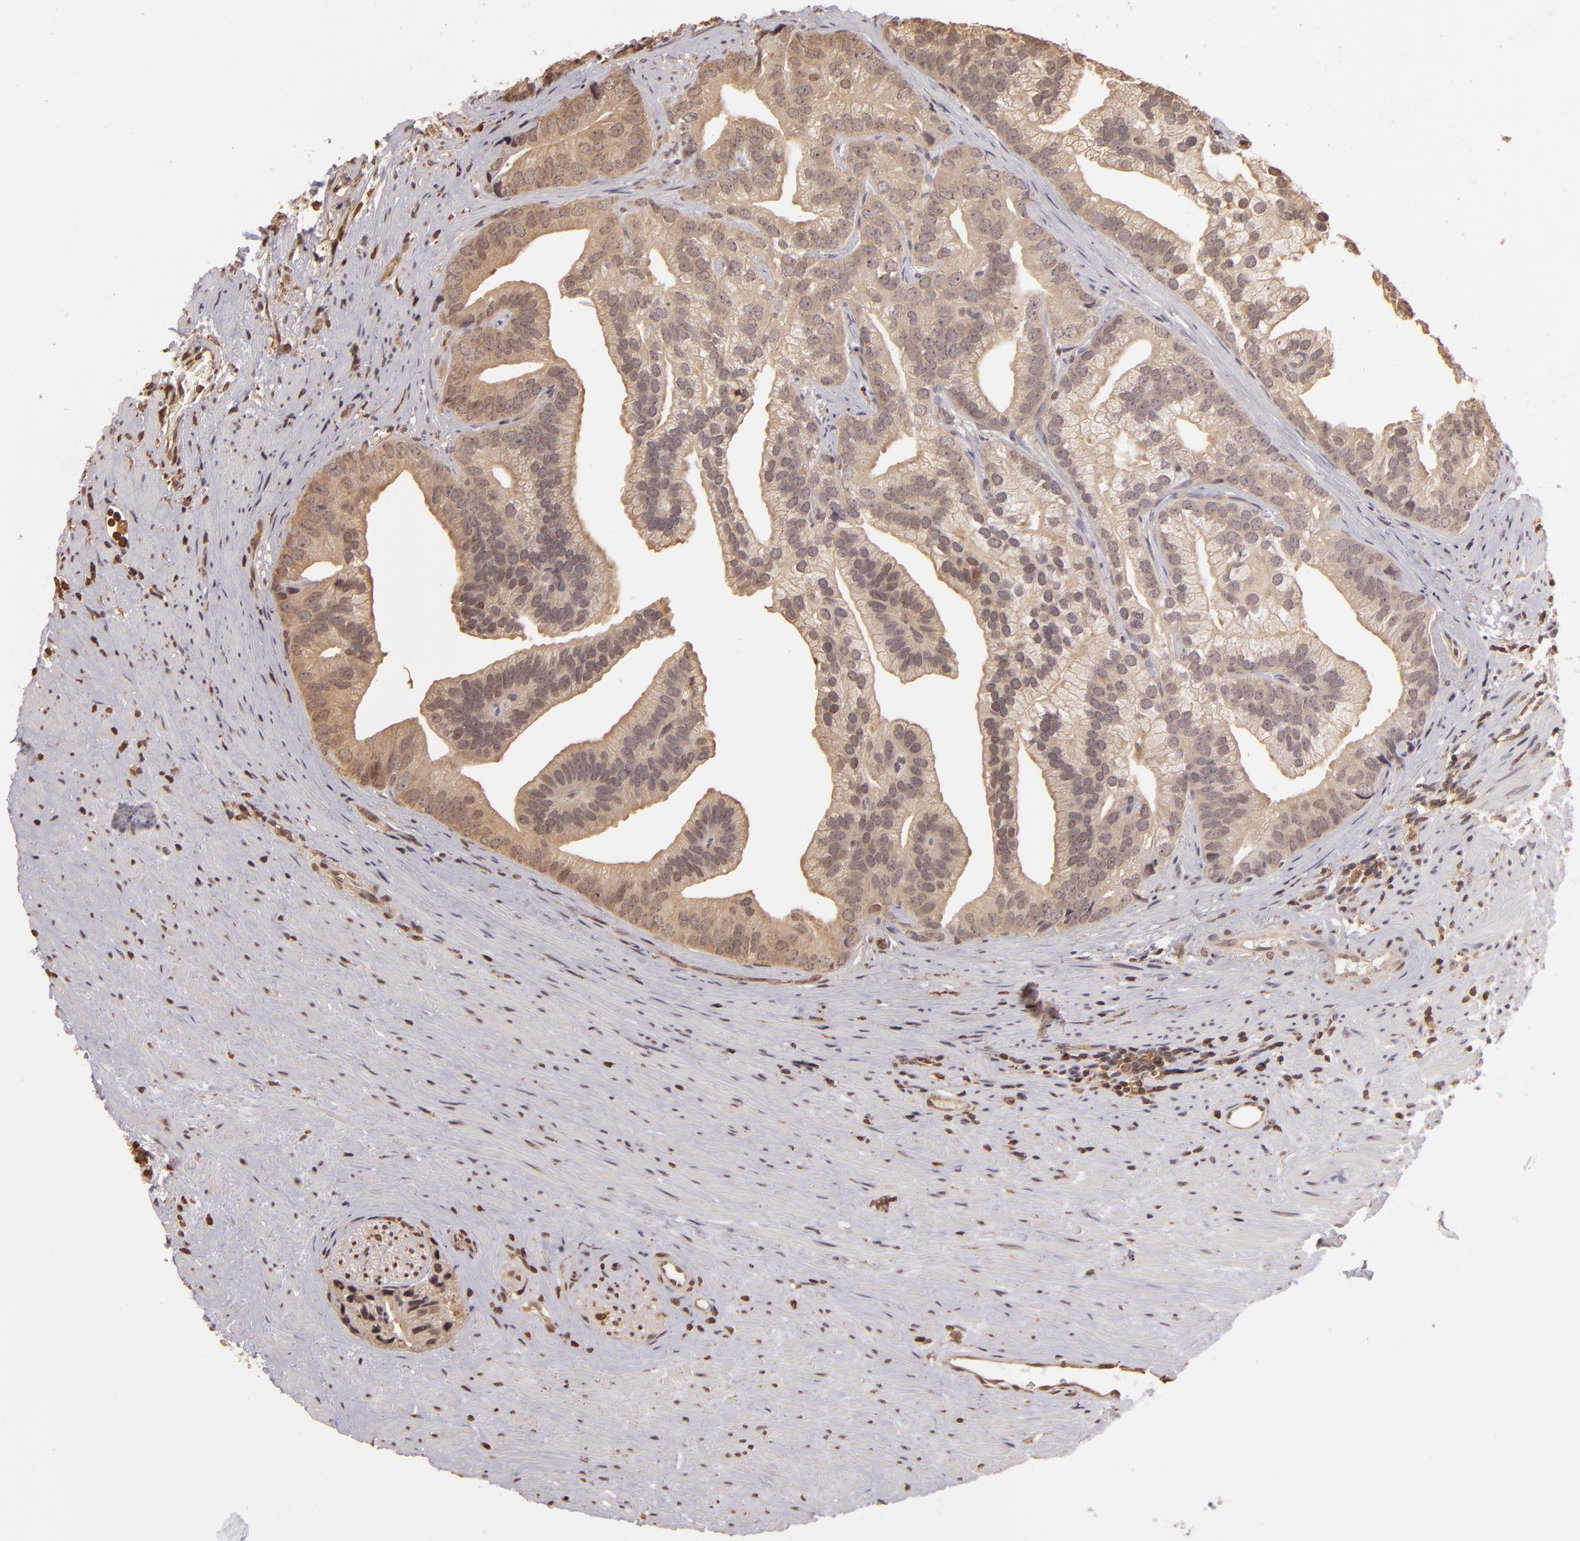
{"staining": {"intensity": "weak", "quantity": ">75%", "location": "cytoplasmic/membranous"}, "tissue": "prostate cancer", "cell_type": "Tumor cells", "image_type": "cancer", "snomed": [{"axis": "morphology", "description": "Adenocarcinoma, Low grade"}, {"axis": "topography", "description": "Prostate"}], "caption": "Brown immunohistochemical staining in human adenocarcinoma (low-grade) (prostate) displays weak cytoplasmic/membranous staining in approximately >75% of tumor cells.", "gene": "ARPC2", "patient": {"sex": "male", "age": 71}}